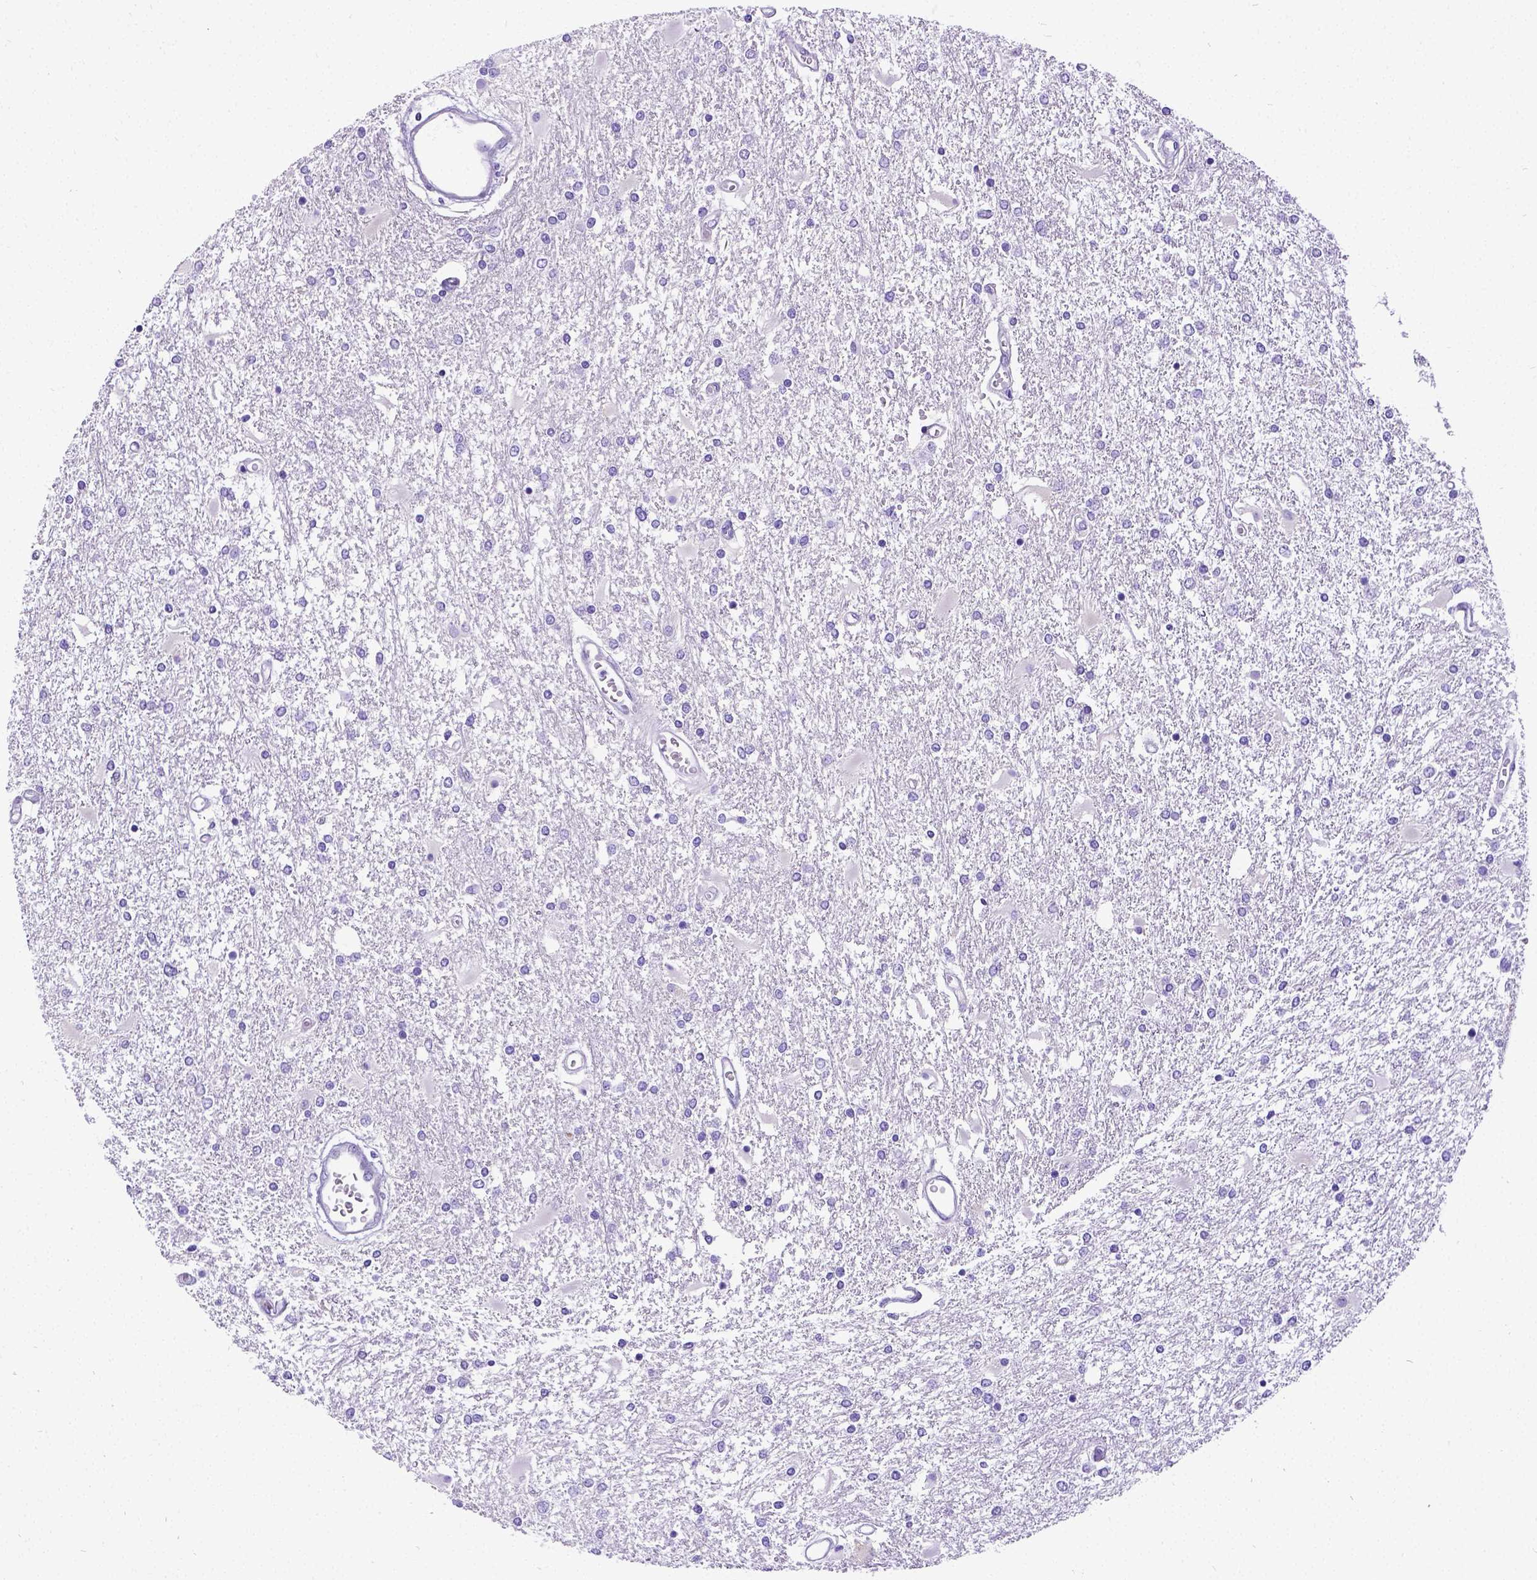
{"staining": {"intensity": "negative", "quantity": "none", "location": "none"}, "tissue": "glioma", "cell_type": "Tumor cells", "image_type": "cancer", "snomed": [{"axis": "morphology", "description": "Glioma, malignant, High grade"}, {"axis": "topography", "description": "Cerebral cortex"}], "caption": "DAB immunohistochemical staining of glioma reveals no significant staining in tumor cells. (DAB (3,3'-diaminobenzidine) immunohistochemistry visualized using brightfield microscopy, high magnification).", "gene": "SATB2", "patient": {"sex": "male", "age": 79}}